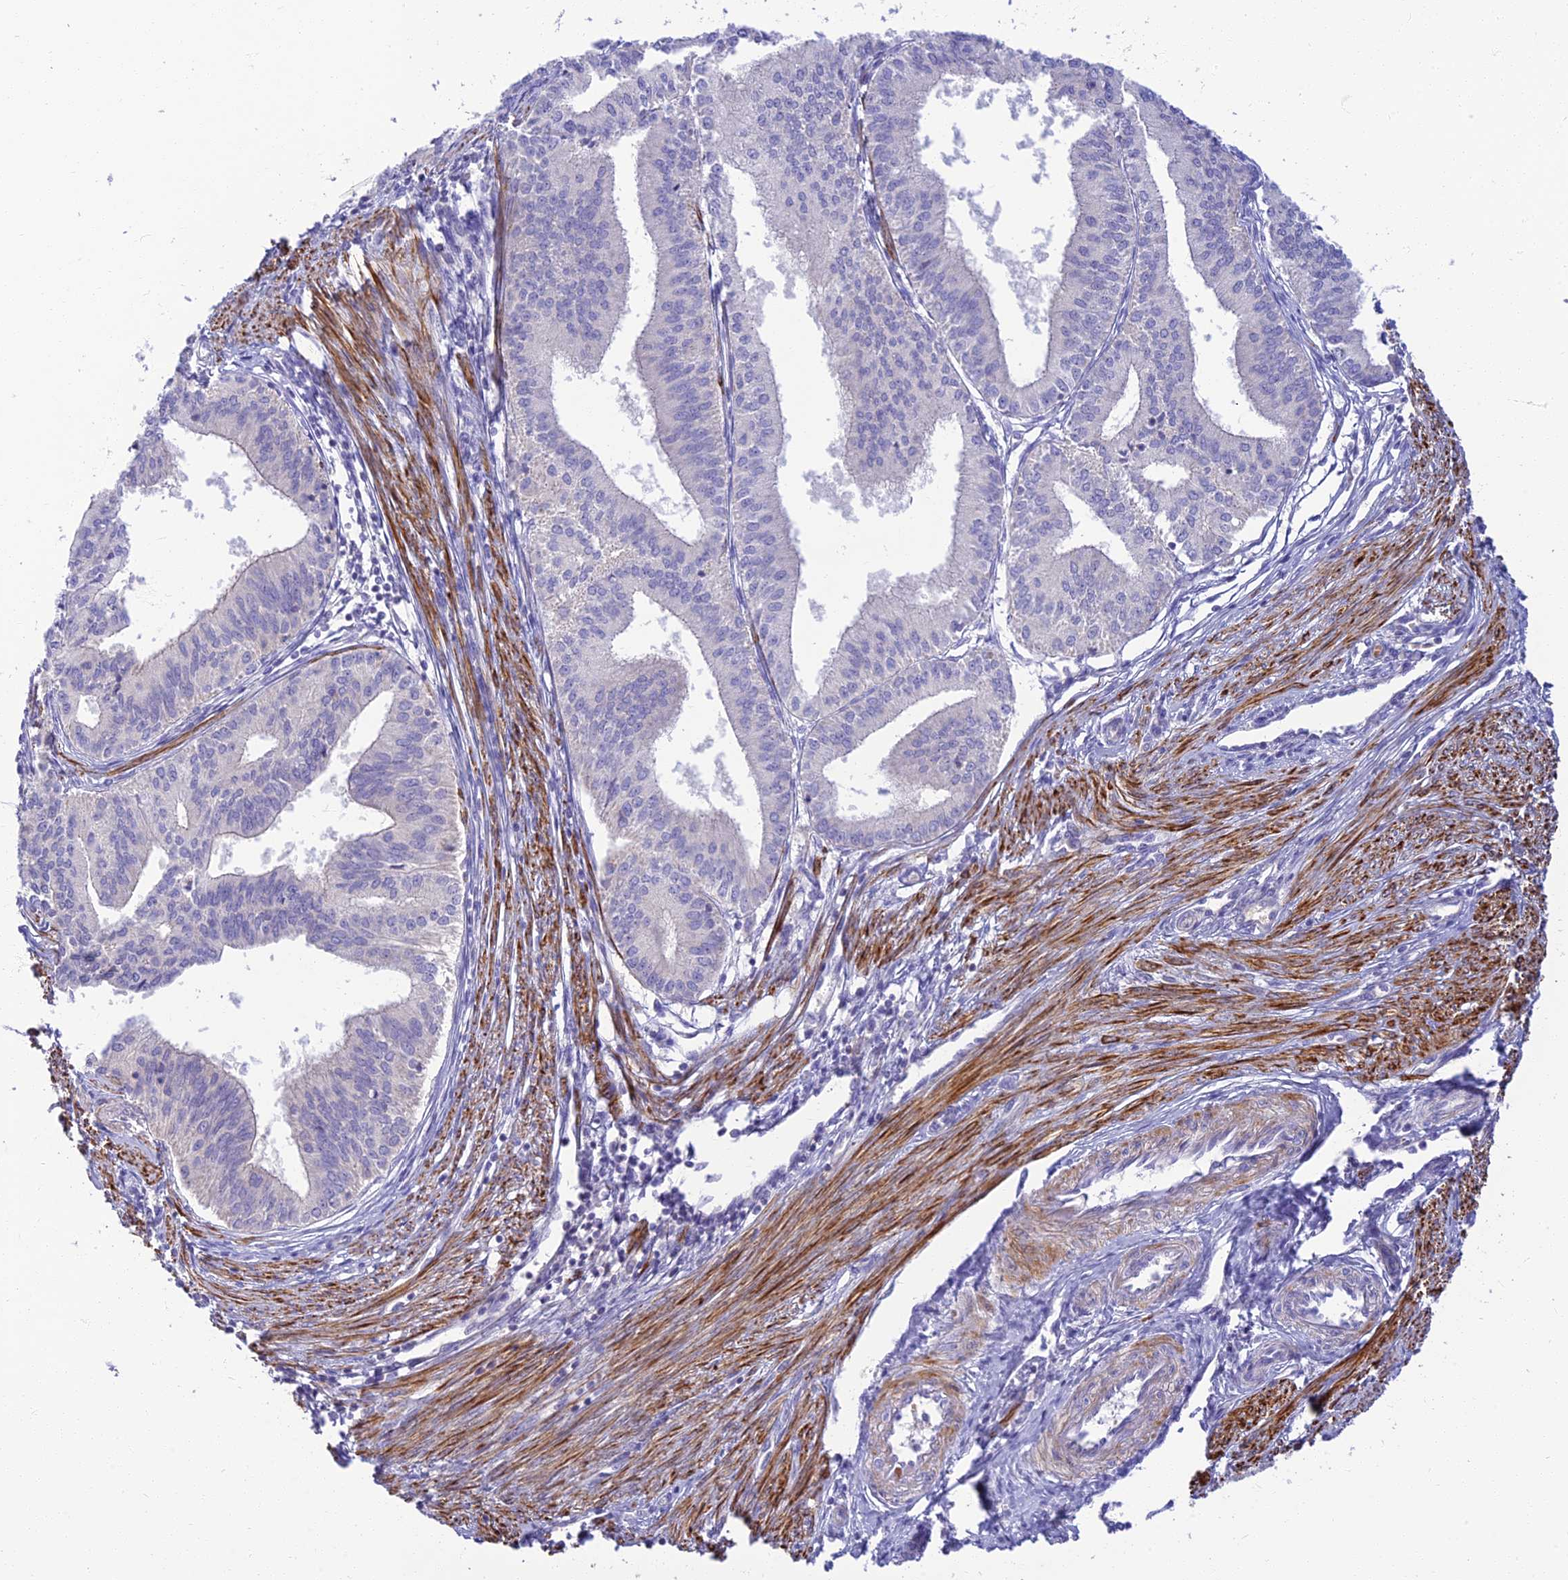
{"staining": {"intensity": "negative", "quantity": "none", "location": "none"}, "tissue": "endometrial cancer", "cell_type": "Tumor cells", "image_type": "cancer", "snomed": [{"axis": "morphology", "description": "Adenocarcinoma, NOS"}, {"axis": "topography", "description": "Endometrium"}], "caption": "Micrograph shows no significant protein expression in tumor cells of endometrial cancer (adenocarcinoma).", "gene": "CLIP4", "patient": {"sex": "female", "age": 50}}